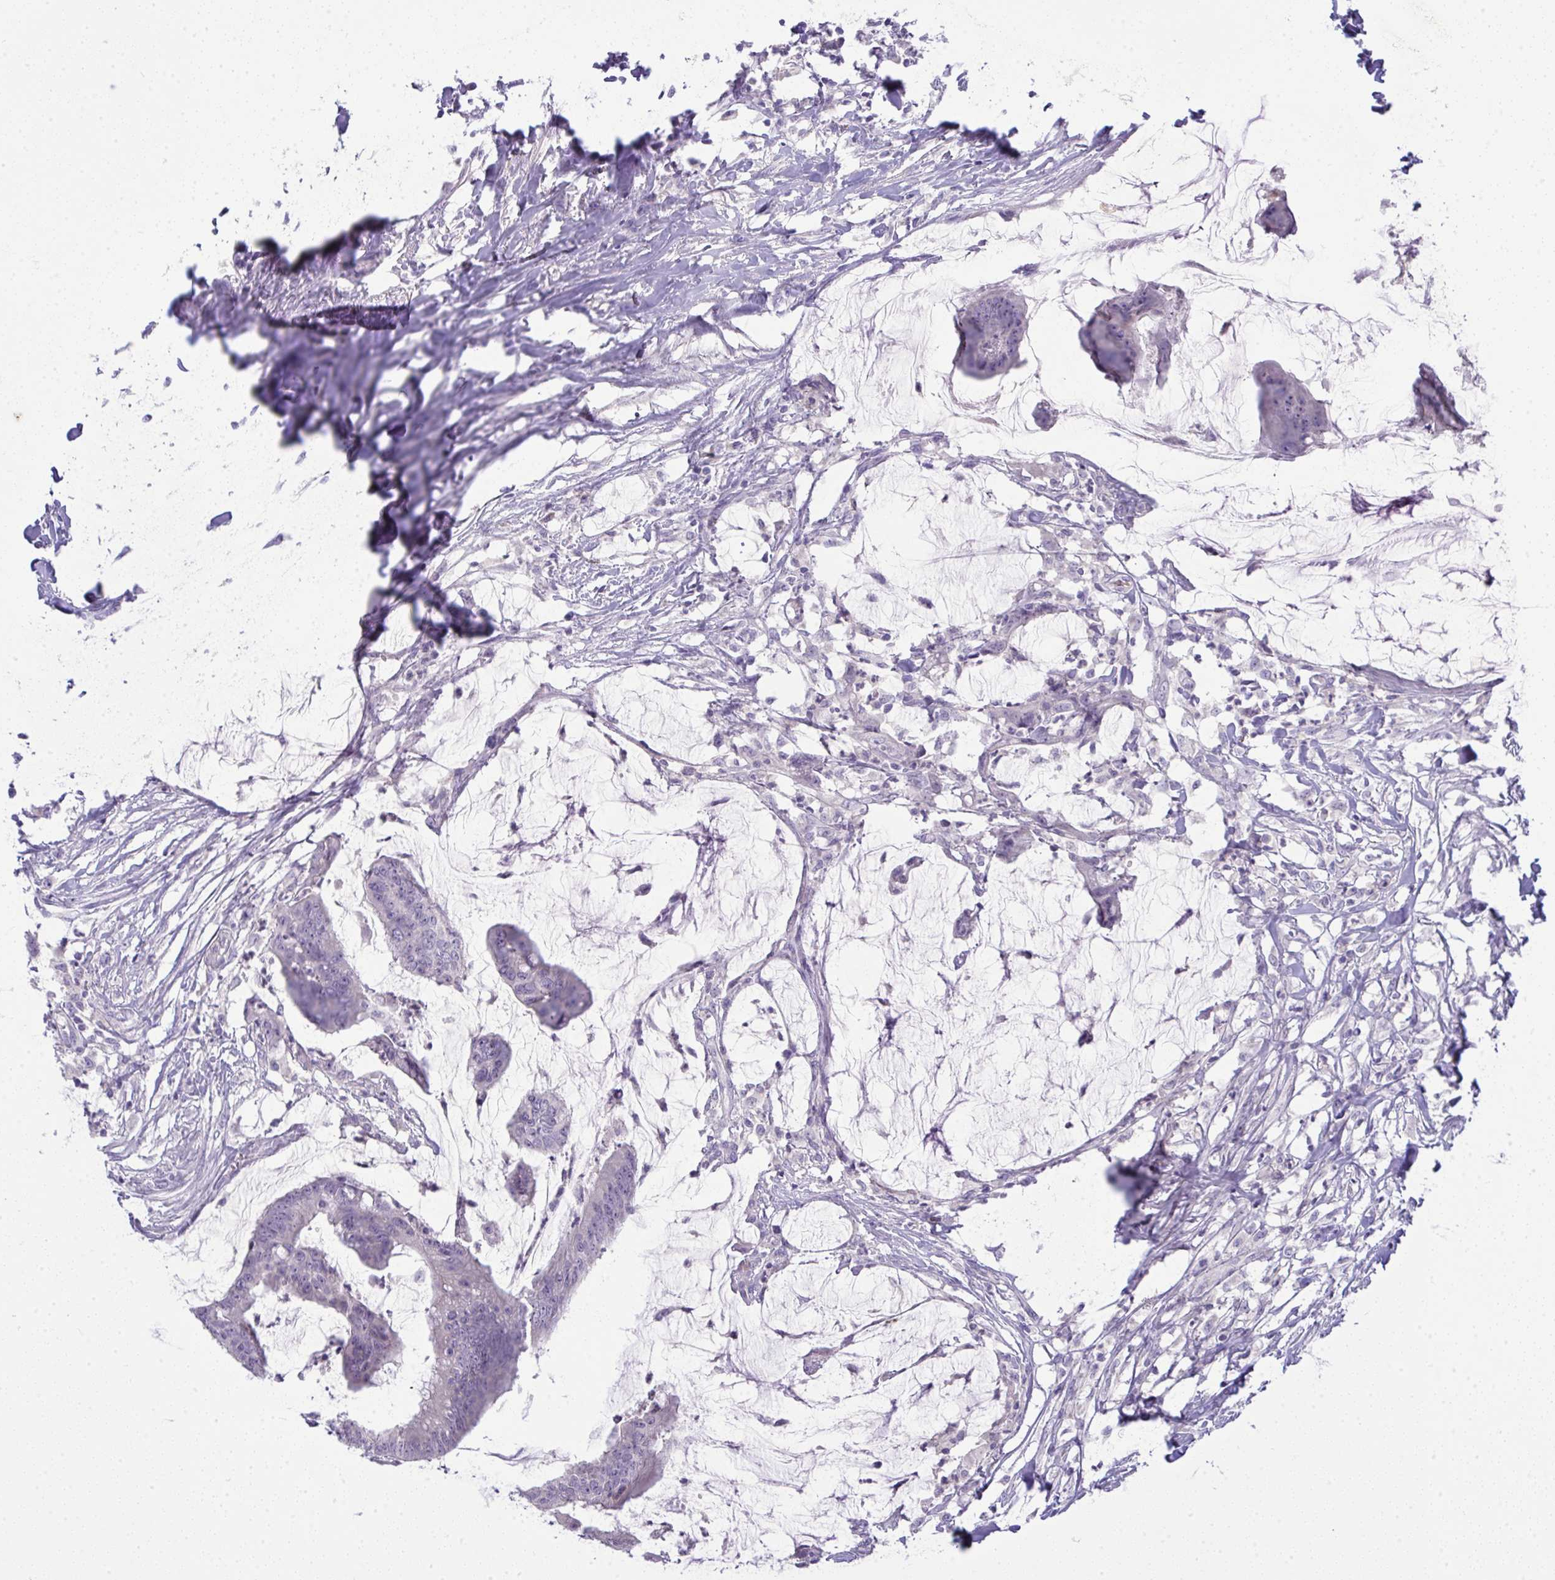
{"staining": {"intensity": "negative", "quantity": "none", "location": "none"}, "tissue": "colorectal cancer", "cell_type": "Tumor cells", "image_type": "cancer", "snomed": [{"axis": "morphology", "description": "Adenocarcinoma, NOS"}, {"axis": "topography", "description": "Colon"}], "caption": "There is no significant expression in tumor cells of colorectal cancer (adenocarcinoma).", "gene": "SPTB", "patient": {"sex": "male", "age": 62}}